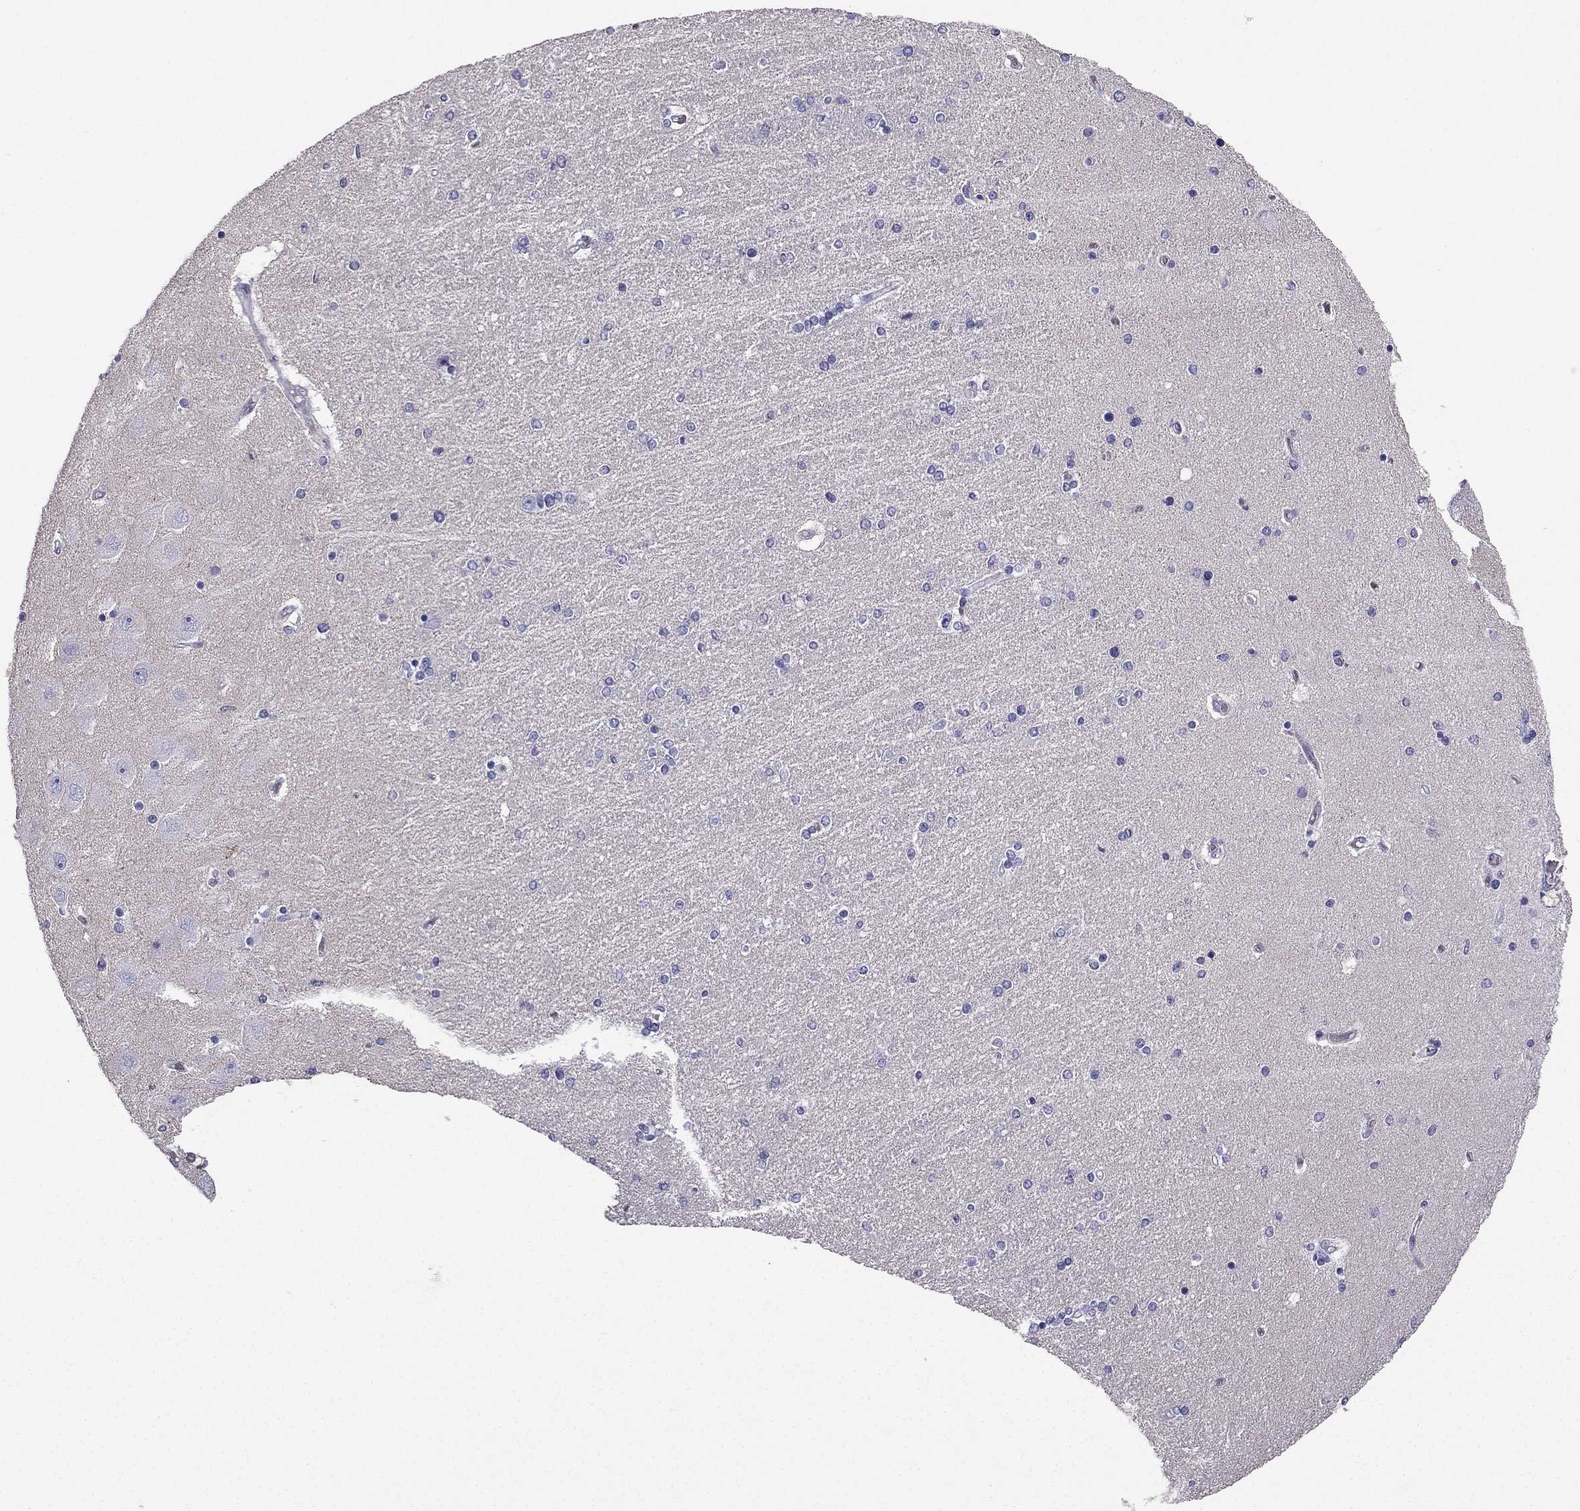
{"staining": {"intensity": "negative", "quantity": "none", "location": "none"}, "tissue": "hippocampus", "cell_type": "Glial cells", "image_type": "normal", "snomed": [{"axis": "morphology", "description": "Normal tissue, NOS"}, {"axis": "topography", "description": "Hippocampus"}], "caption": "Histopathology image shows no significant protein positivity in glial cells of unremarkable hippocampus. The staining is performed using DAB (3,3'-diaminobenzidine) brown chromogen with nuclei counter-stained in using hematoxylin.", "gene": "RSPH14", "patient": {"sex": "female", "age": 54}}